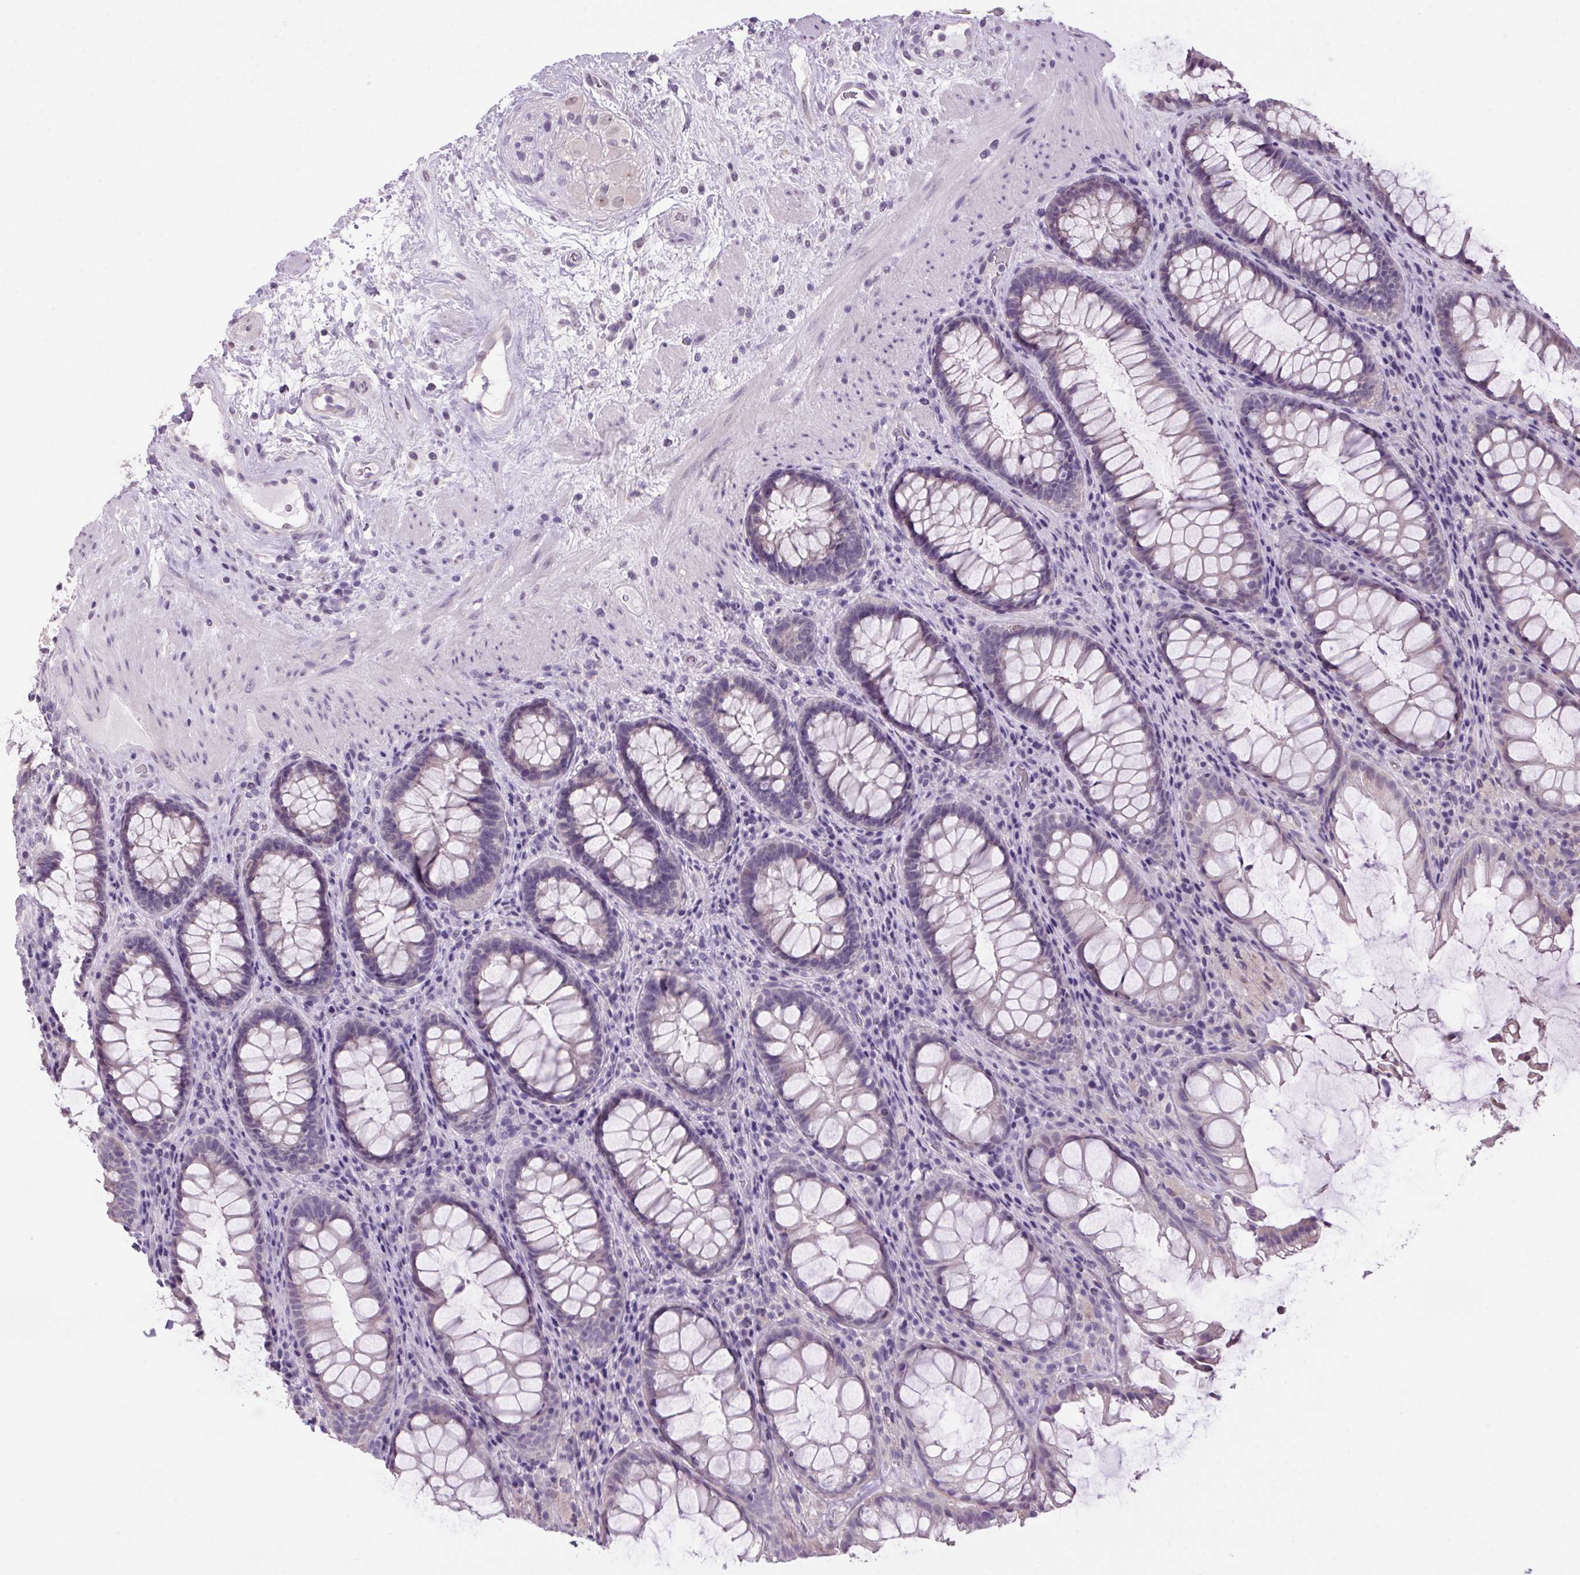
{"staining": {"intensity": "weak", "quantity": "<25%", "location": "cytoplasmic/membranous"}, "tissue": "rectum", "cell_type": "Glandular cells", "image_type": "normal", "snomed": [{"axis": "morphology", "description": "Normal tissue, NOS"}, {"axis": "topography", "description": "Rectum"}], "caption": "The immunohistochemistry (IHC) photomicrograph has no significant expression in glandular cells of rectum.", "gene": "VWA3B", "patient": {"sex": "male", "age": 72}}